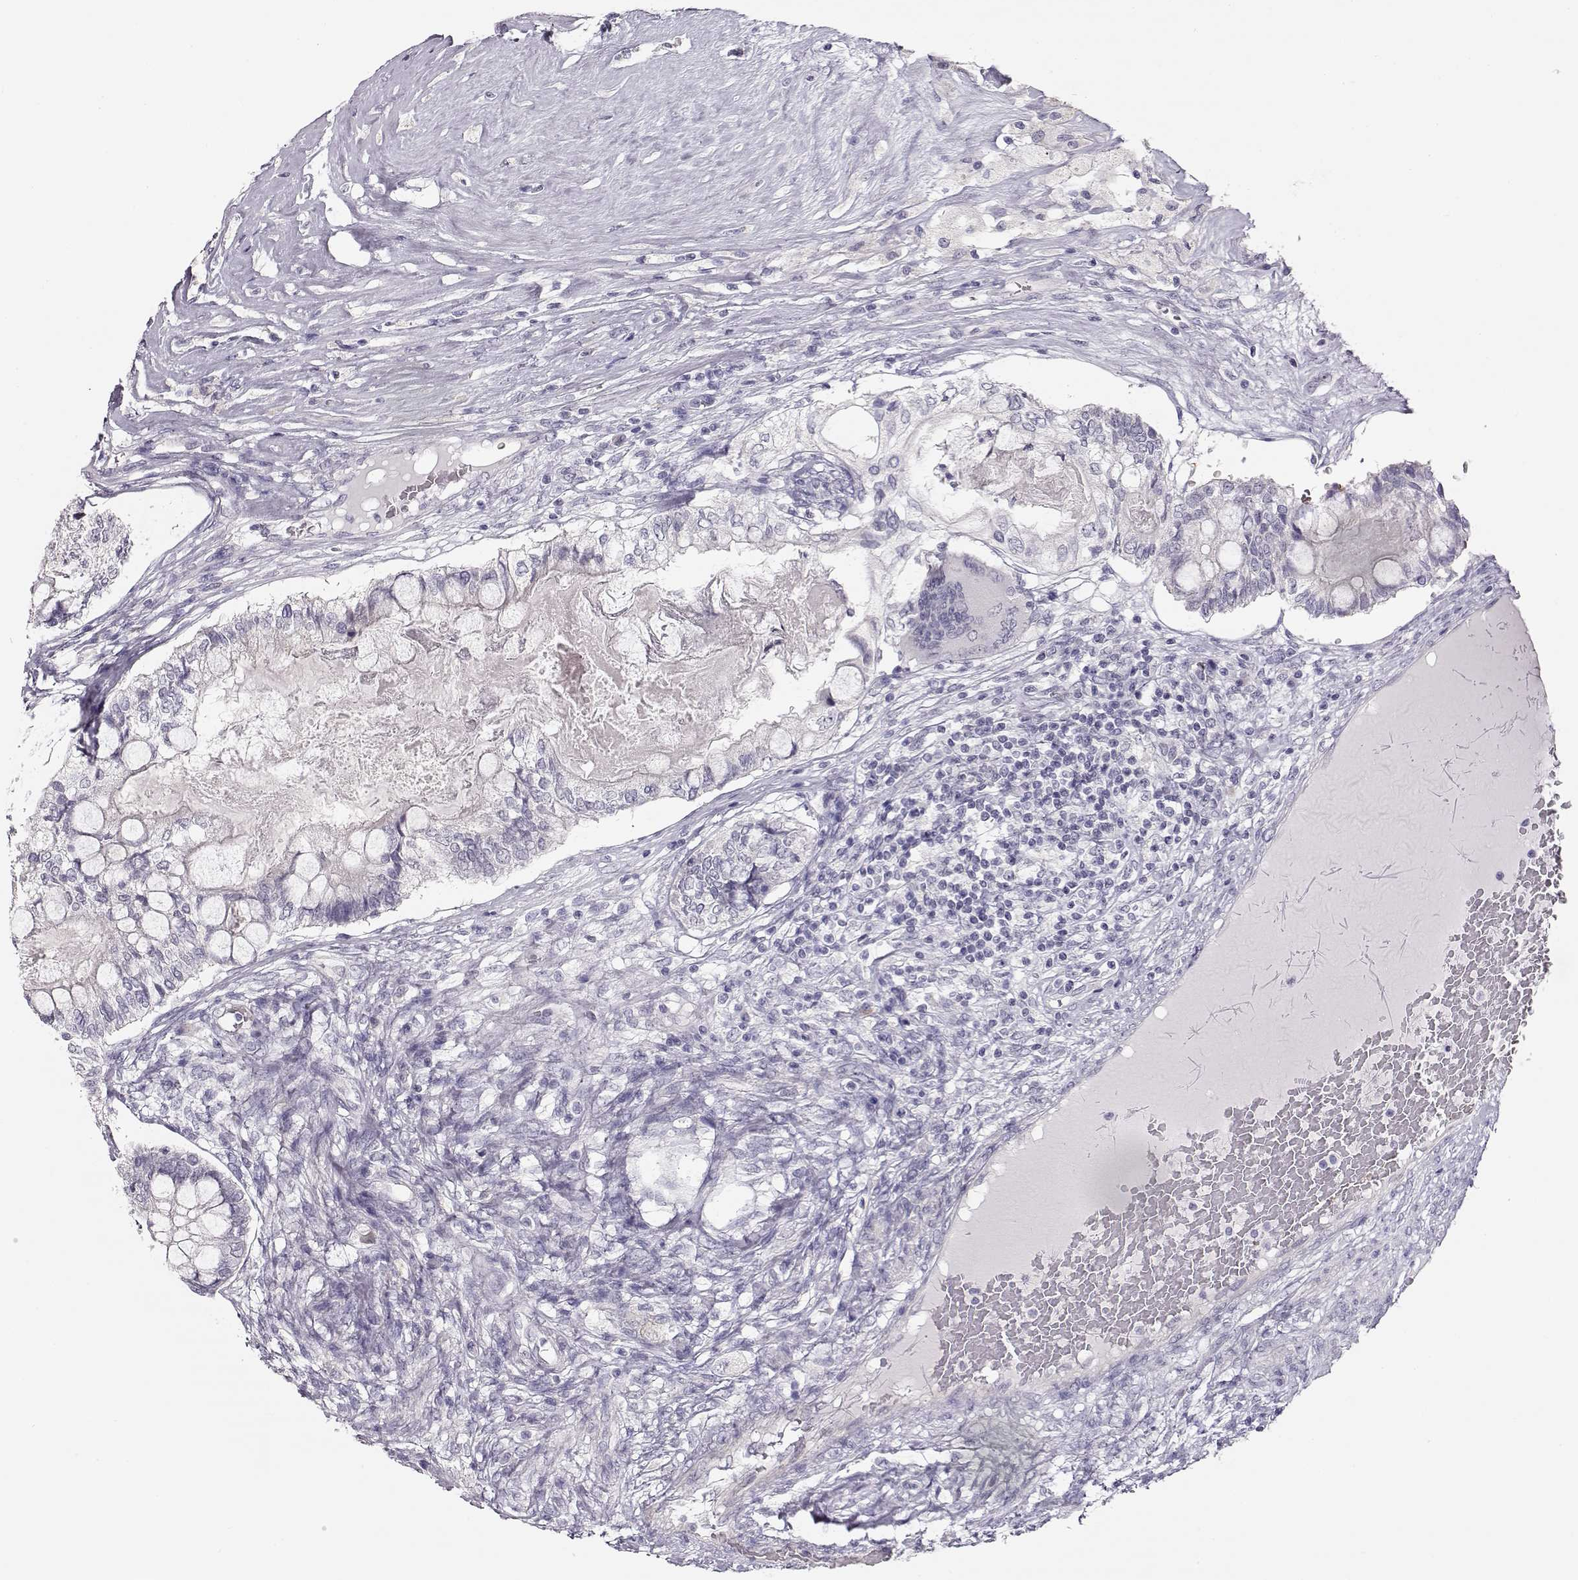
{"staining": {"intensity": "negative", "quantity": "none", "location": "none"}, "tissue": "testis cancer", "cell_type": "Tumor cells", "image_type": "cancer", "snomed": [{"axis": "morphology", "description": "Seminoma, NOS"}, {"axis": "morphology", "description": "Carcinoma, Embryonal, NOS"}, {"axis": "topography", "description": "Testis"}], "caption": "The immunohistochemistry (IHC) photomicrograph has no significant expression in tumor cells of embryonal carcinoma (testis) tissue.", "gene": "TTC26", "patient": {"sex": "male", "age": 41}}